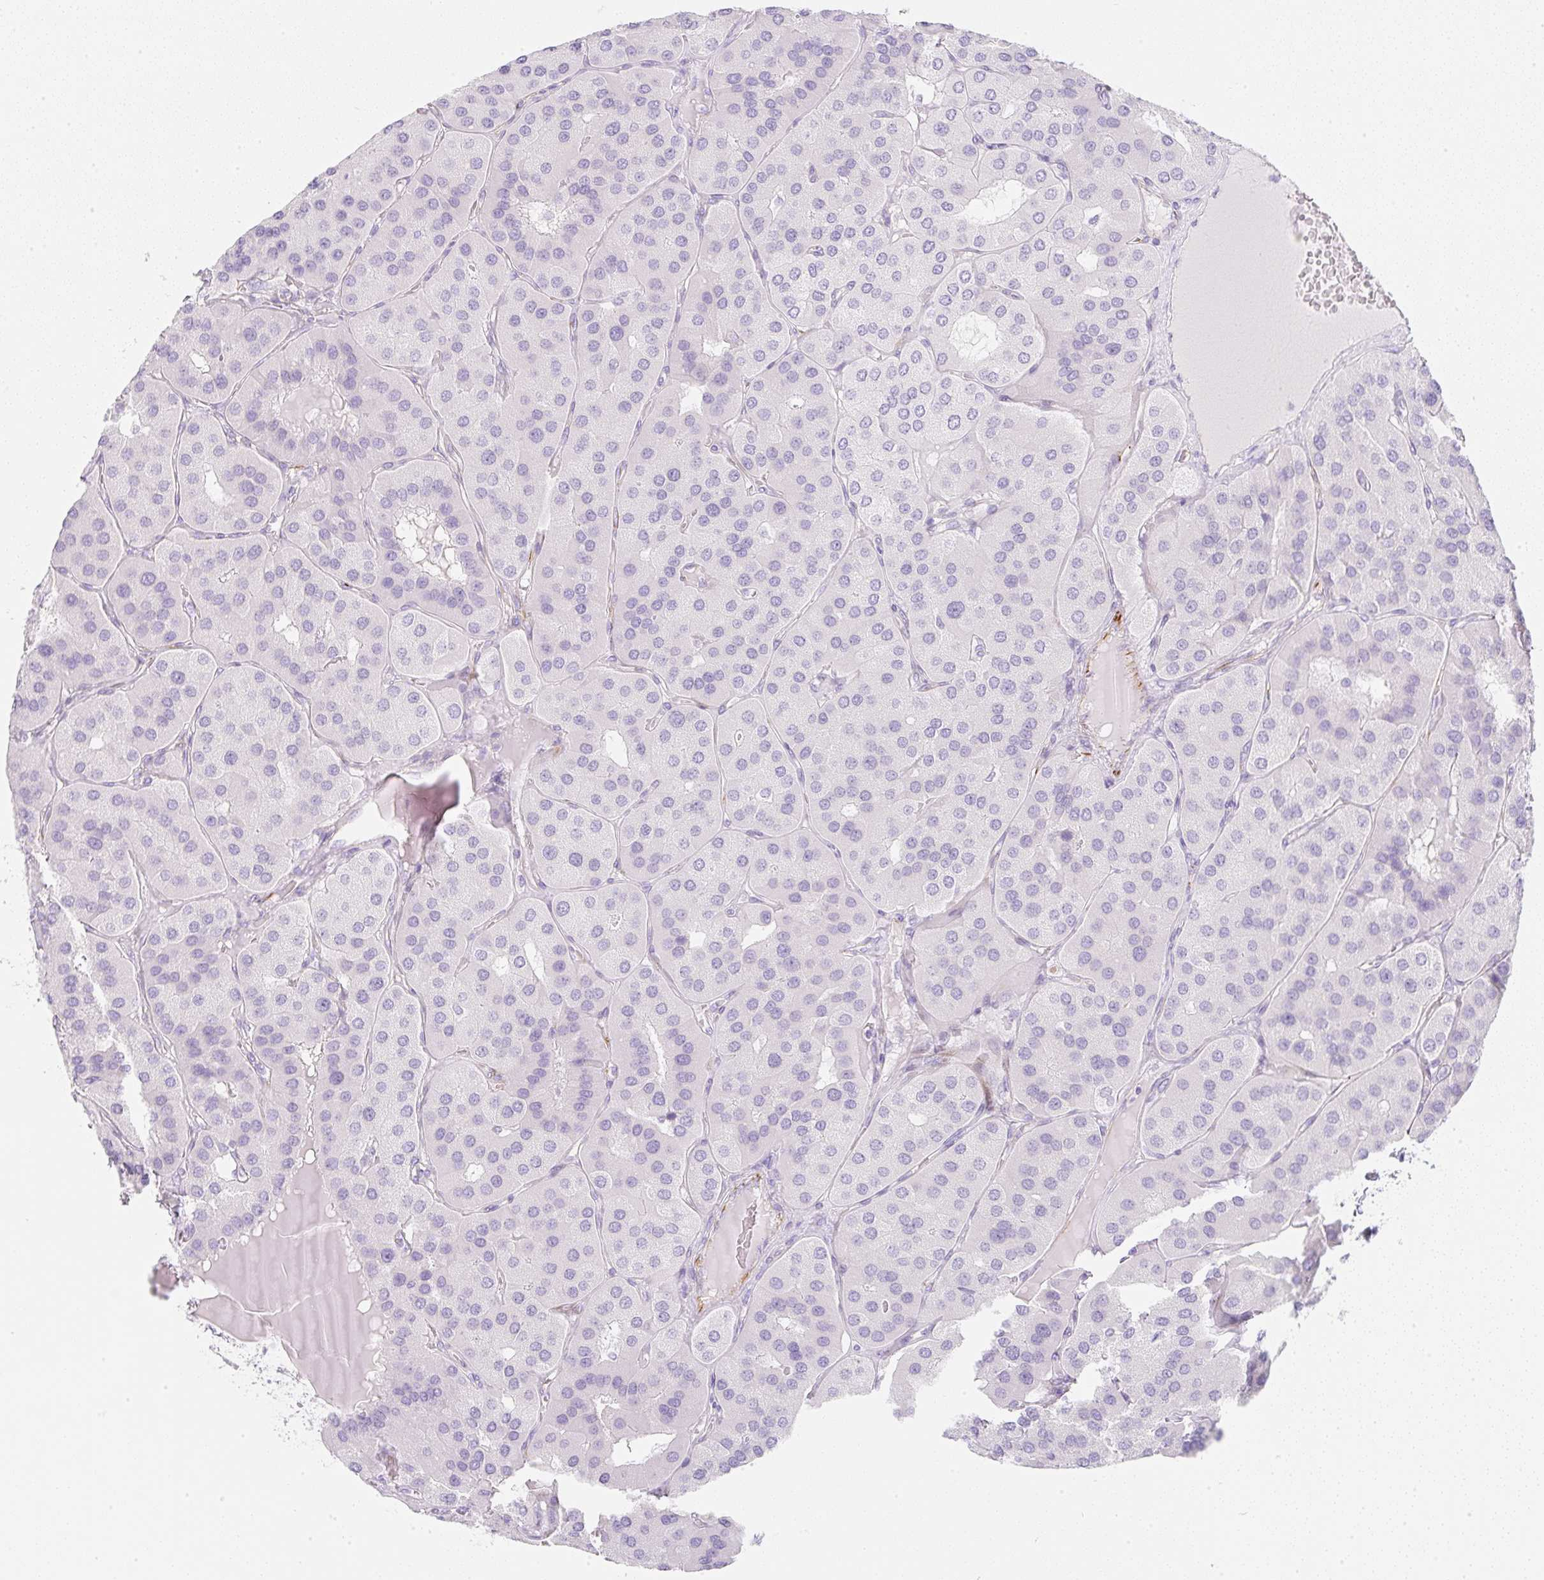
{"staining": {"intensity": "negative", "quantity": "none", "location": "none"}, "tissue": "parathyroid gland", "cell_type": "Glandular cells", "image_type": "normal", "snomed": [{"axis": "morphology", "description": "Normal tissue, NOS"}, {"axis": "morphology", "description": "Adenoma, NOS"}, {"axis": "topography", "description": "Parathyroid gland"}], "caption": "This is a image of IHC staining of benign parathyroid gland, which shows no expression in glandular cells. (DAB immunohistochemistry with hematoxylin counter stain).", "gene": "ZNF689", "patient": {"sex": "female", "age": 86}}